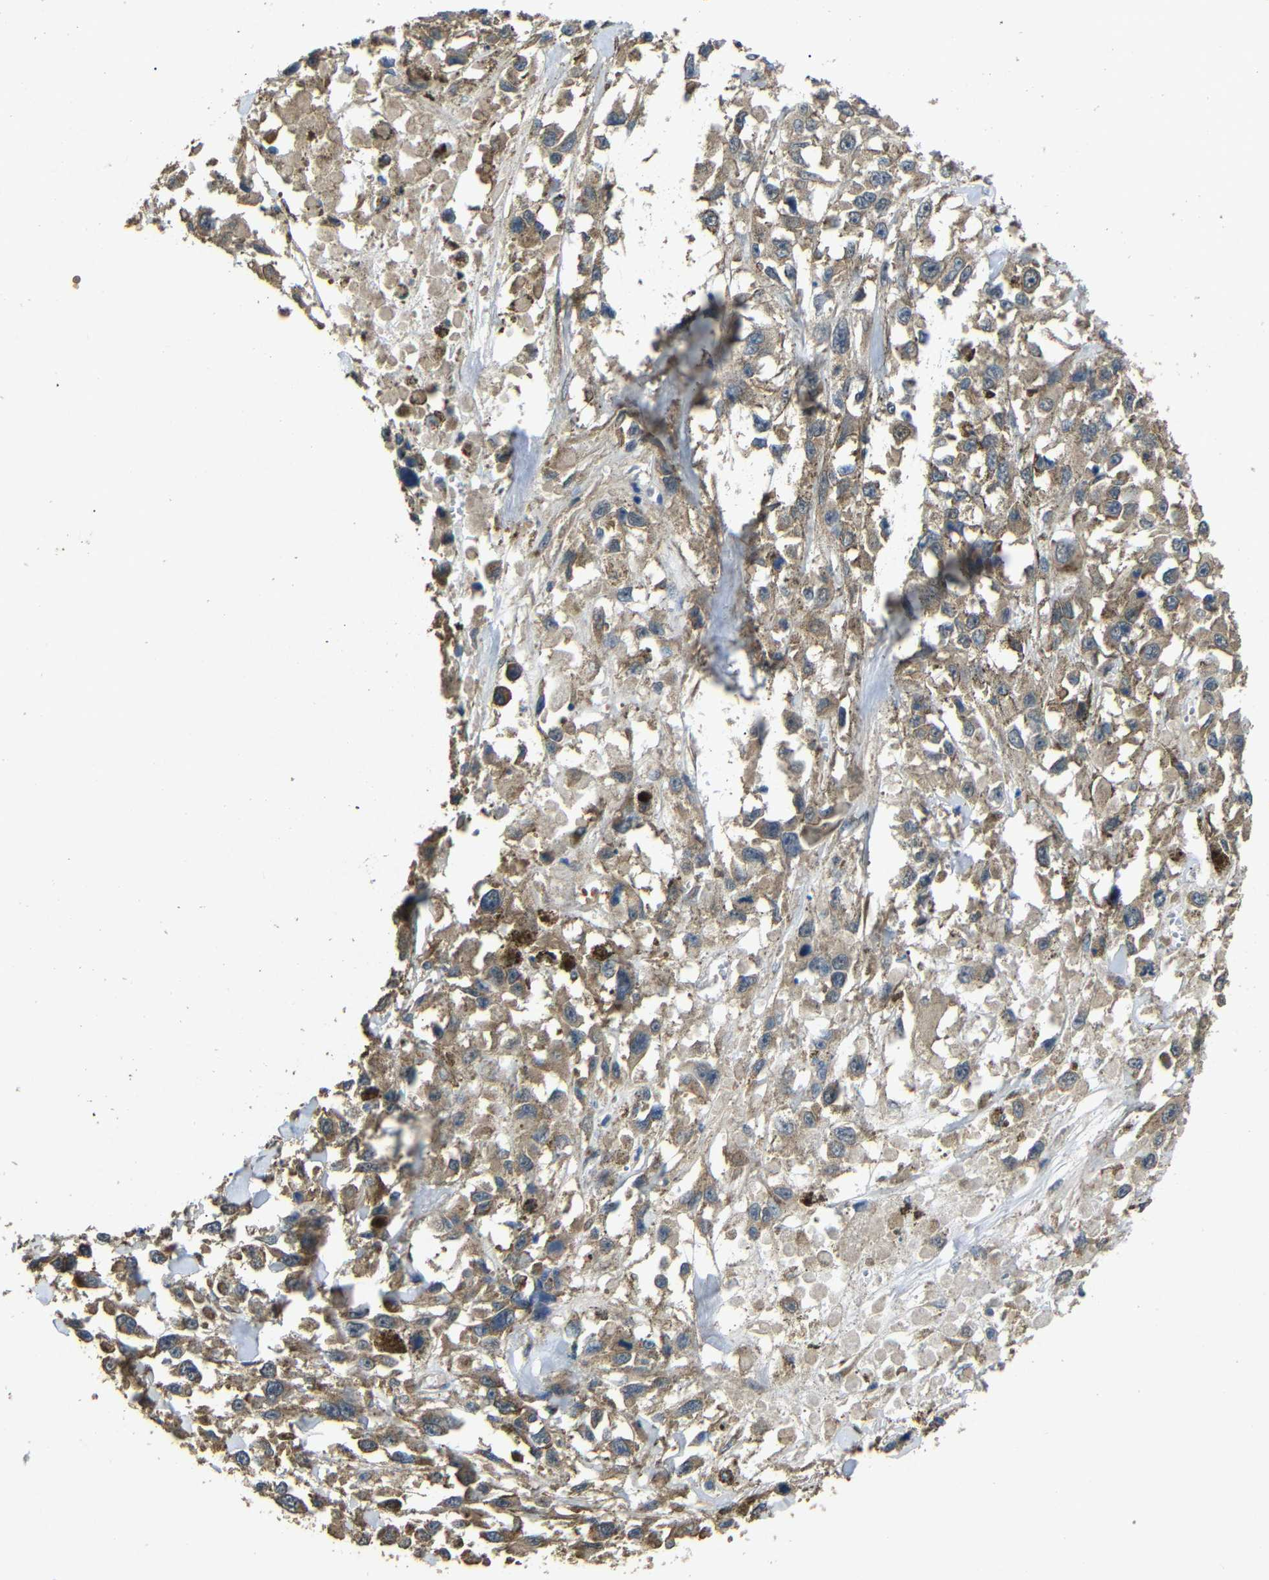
{"staining": {"intensity": "moderate", "quantity": ">75%", "location": "cytoplasmic/membranous"}, "tissue": "melanoma", "cell_type": "Tumor cells", "image_type": "cancer", "snomed": [{"axis": "morphology", "description": "Malignant melanoma, Metastatic site"}, {"axis": "topography", "description": "Lymph node"}], "caption": "Melanoma stained for a protein shows moderate cytoplasmic/membranous positivity in tumor cells.", "gene": "BNIP3", "patient": {"sex": "male", "age": 59}}